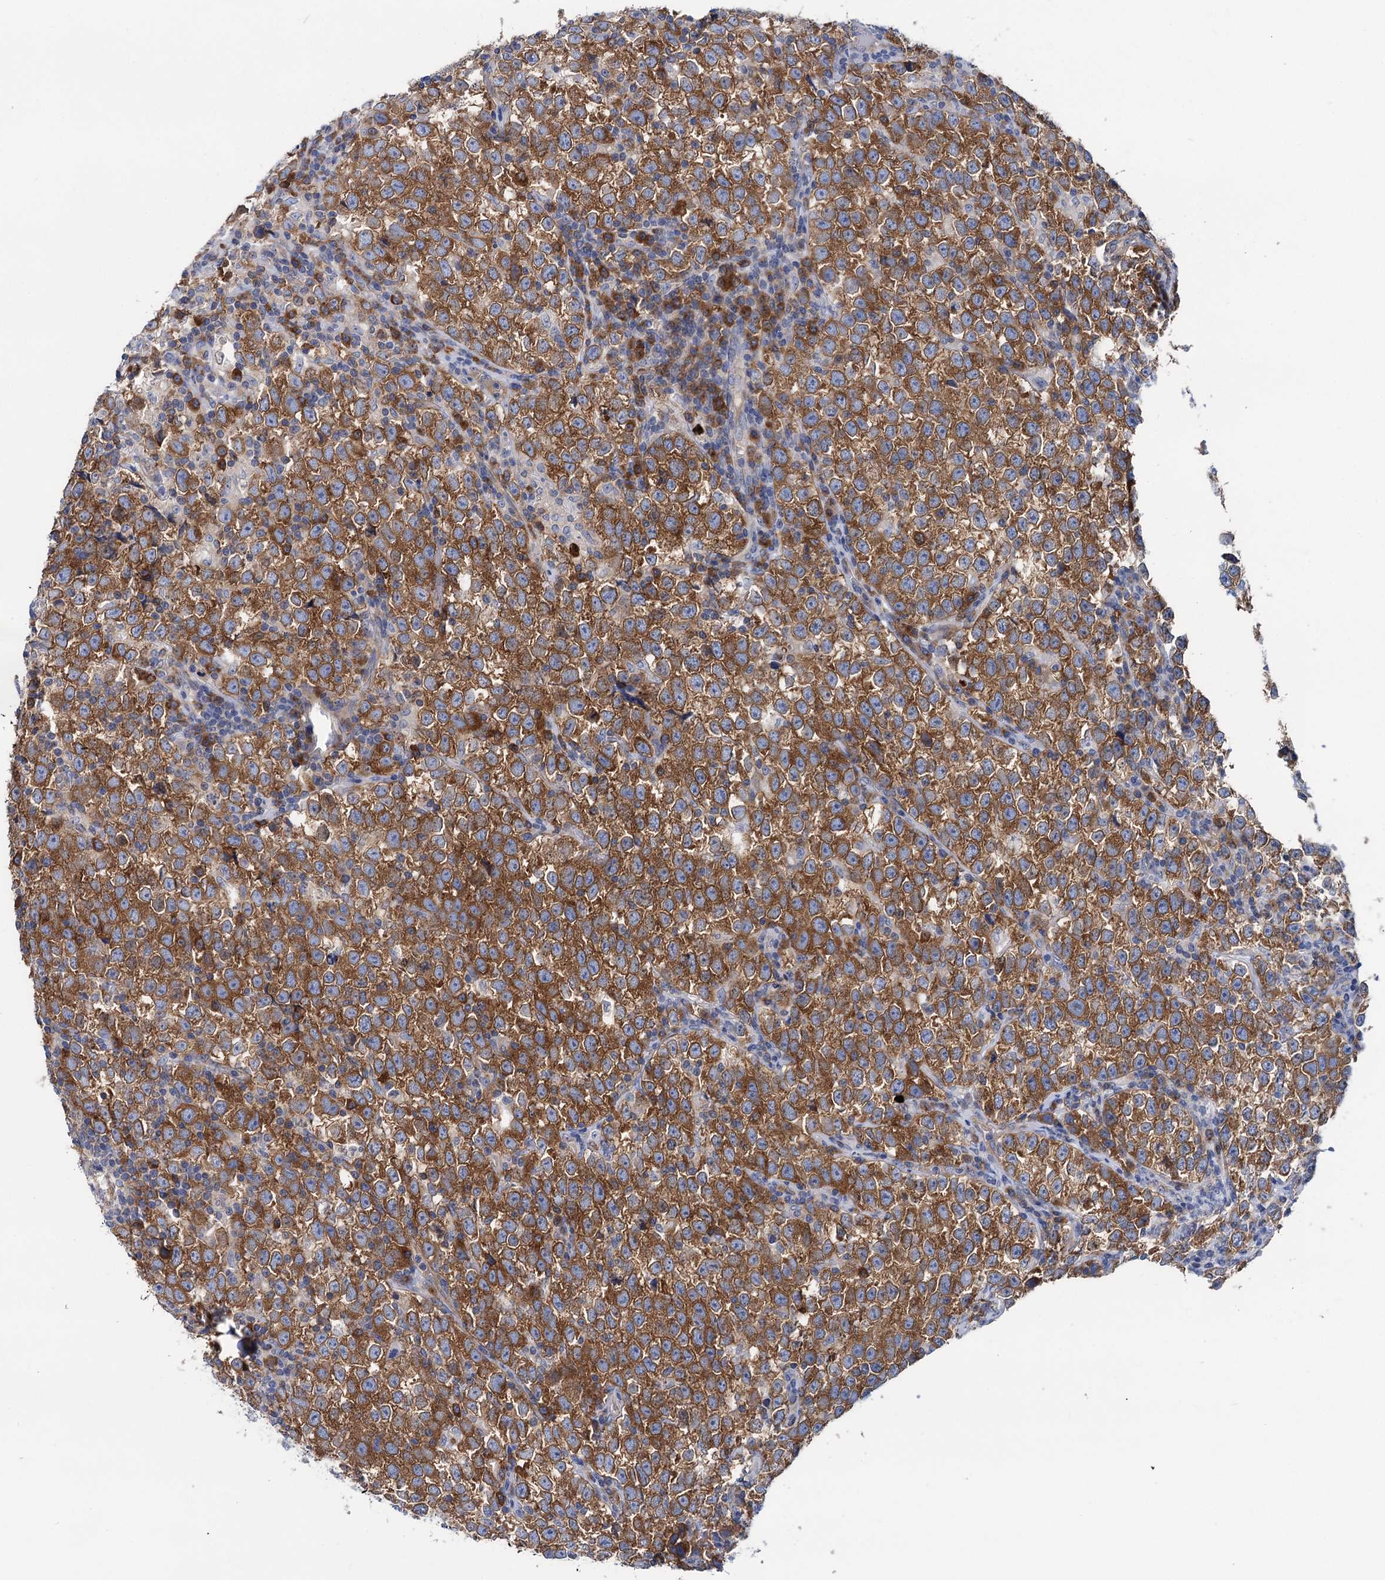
{"staining": {"intensity": "strong", "quantity": ">75%", "location": "cytoplasmic/membranous"}, "tissue": "testis cancer", "cell_type": "Tumor cells", "image_type": "cancer", "snomed": [{"axis": "morphology", "description": "Normal tissue, NOS"}, {"axis": "morphology", "description": "Seminoma, NOS"}, {"axis": "topography", "description": "Testis"}], "caption": "A histopathology image of human testis cancer stained for a protein reveals strong cytoplasmic/membranous brown staining in tumor cells.", "gene": "ZNRD2", "patient": {"sex": "male", "age": 43}}